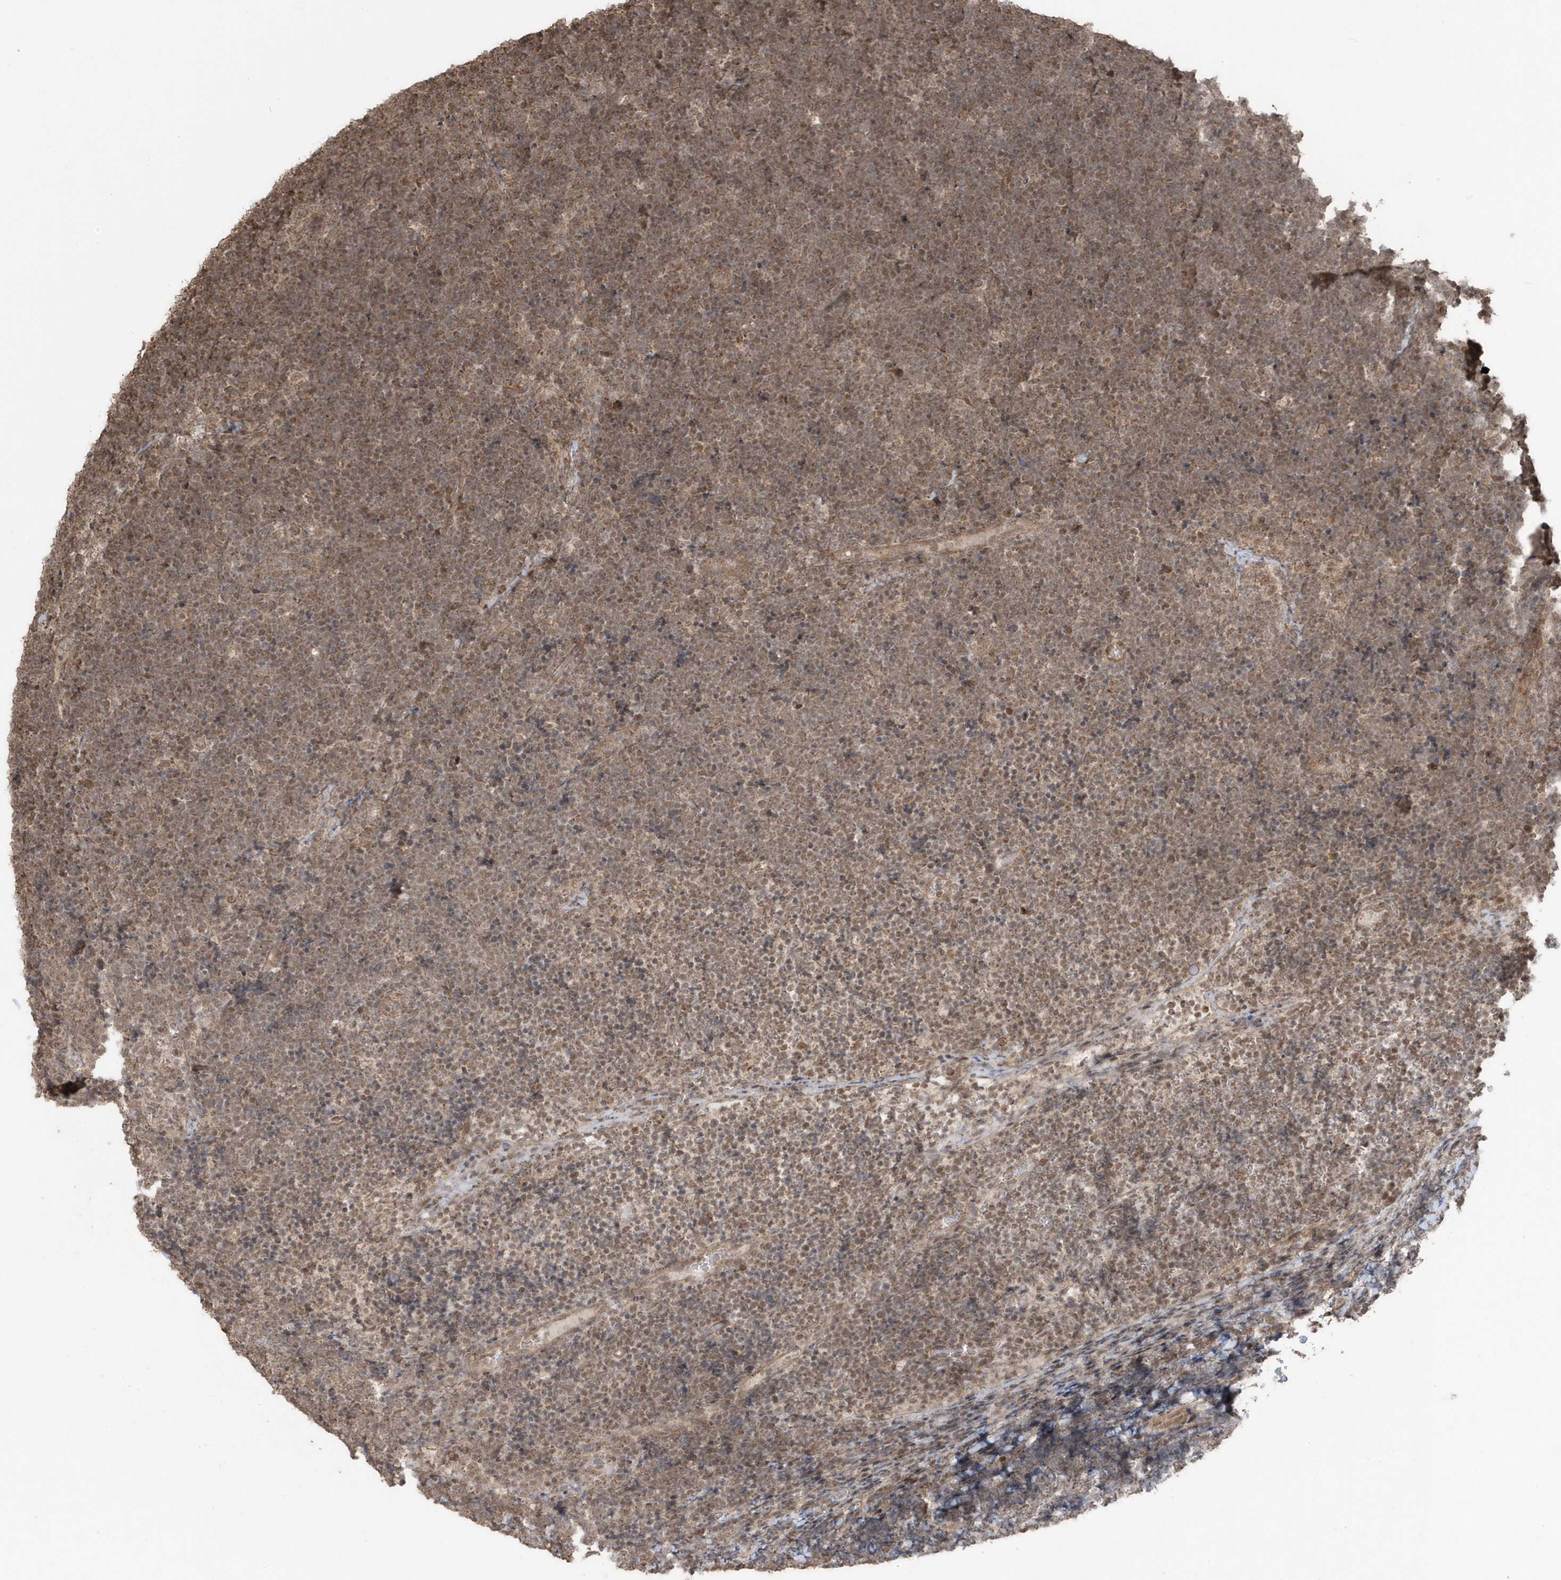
{"staining": {"intensity": "moderate", "quantity": ">75%", "location": "cytoplasmic/membranous"}, "tissue": "lymphoma", "cell_type": "Tumor cells", "image_type": "cancer", "snomed": [{"axis": "morphology", "description": "Malignant lymphoma, non-Hodgkin's type, High grade"}, {"axis": "topography", "description": "Lymph node"}], "caption": "Protein analysis of malignant lymphoma, non-Hodgkin's type (high-grade) tissue displays moderate cytoplasmic/membranous staining in about >75% of tumor cells.", "gene": "PAXBP1", "patient": {"sex": "male", "age": 13}}